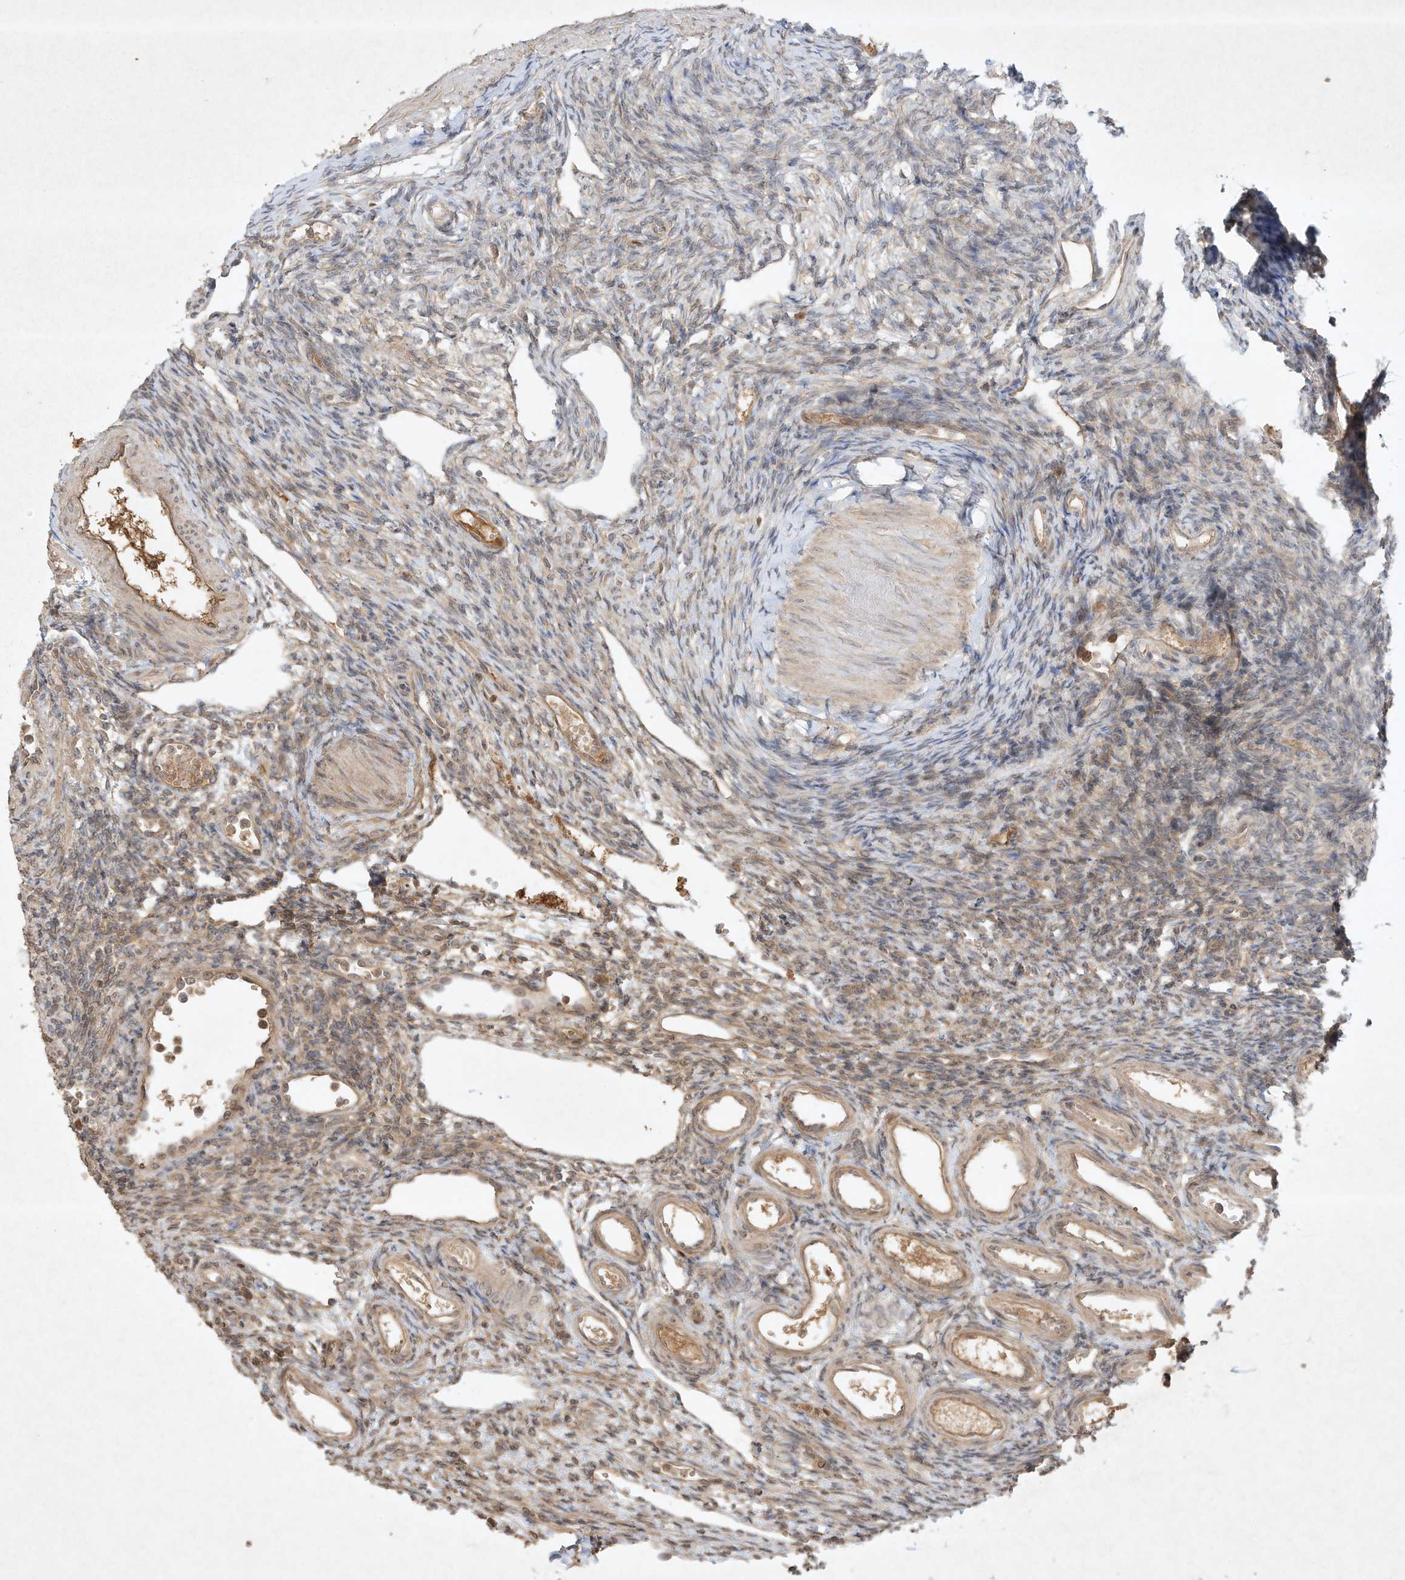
{"staining": {"intensity": "moderate", "quantity": ">75%", "location": "cytoplasmic/membranous"}, "tissue": "ovary", "cell_type": "Follicle cells", "image_type": "normal", "snomed": [{"axis": "morphology", "description": "Normal tissue, NOS"}, {"axis": "morphology", "description": "Cyst, NOS"}, {"axis": "topography", "description": "Ovary"}], "caption": "An immunohistochemistry (IHC) photomicrograph of normal tissue is shown. Protein staining in brown labels moderate cytoplasmic/membranous positivity in ovary within follicle cells. The staining was performed using DAB to visualize the protein expression in brown, while the nuclei were stained in blue with hematoxylin (Magnification: 20x).", "gene": "BTRC", "patient": {"sex": "female", "age": 33}}